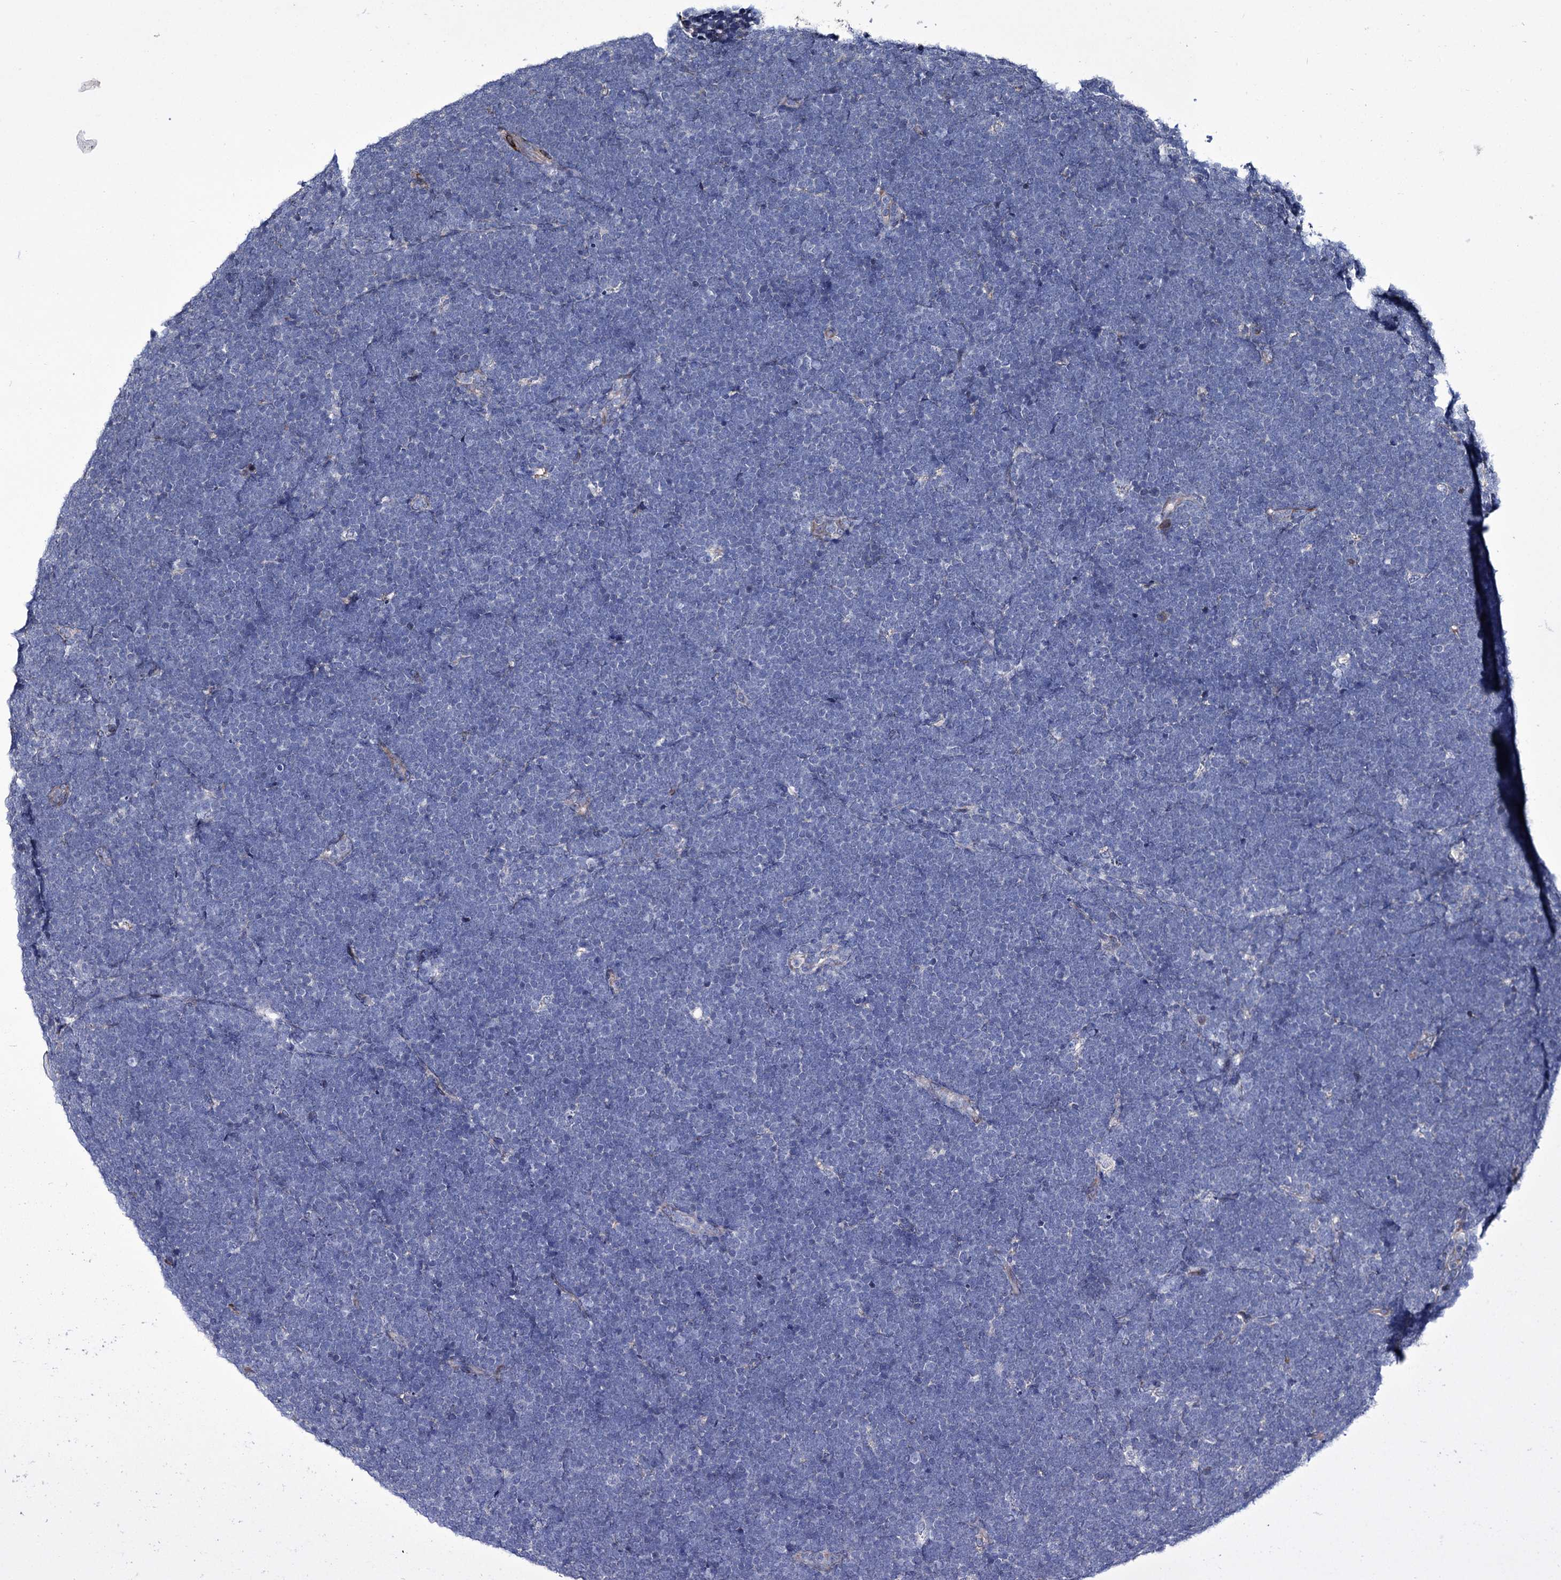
{"staining": {"intensity": "negative", "quantity": "none", "location": "none"}, "tissue": "lymphoma", "cell_type": "Tumor cells", "image_type": "cancer", "snomed": [{"axis": "morphology", "description": "Malignant lymphoma, non-Hodgkin's type, High grade"}, {"axis": "topography", "description": "Lymph node"}], "caption": "Tumor cells are negative for brown protein staining in malignant lymphoma, non-Hodgkin's type (high-grade). (IHC, brightfield microscopy, high magnification).", "gene": "TUBGCP5", "patient": {"sex": "male", "age": 13}}